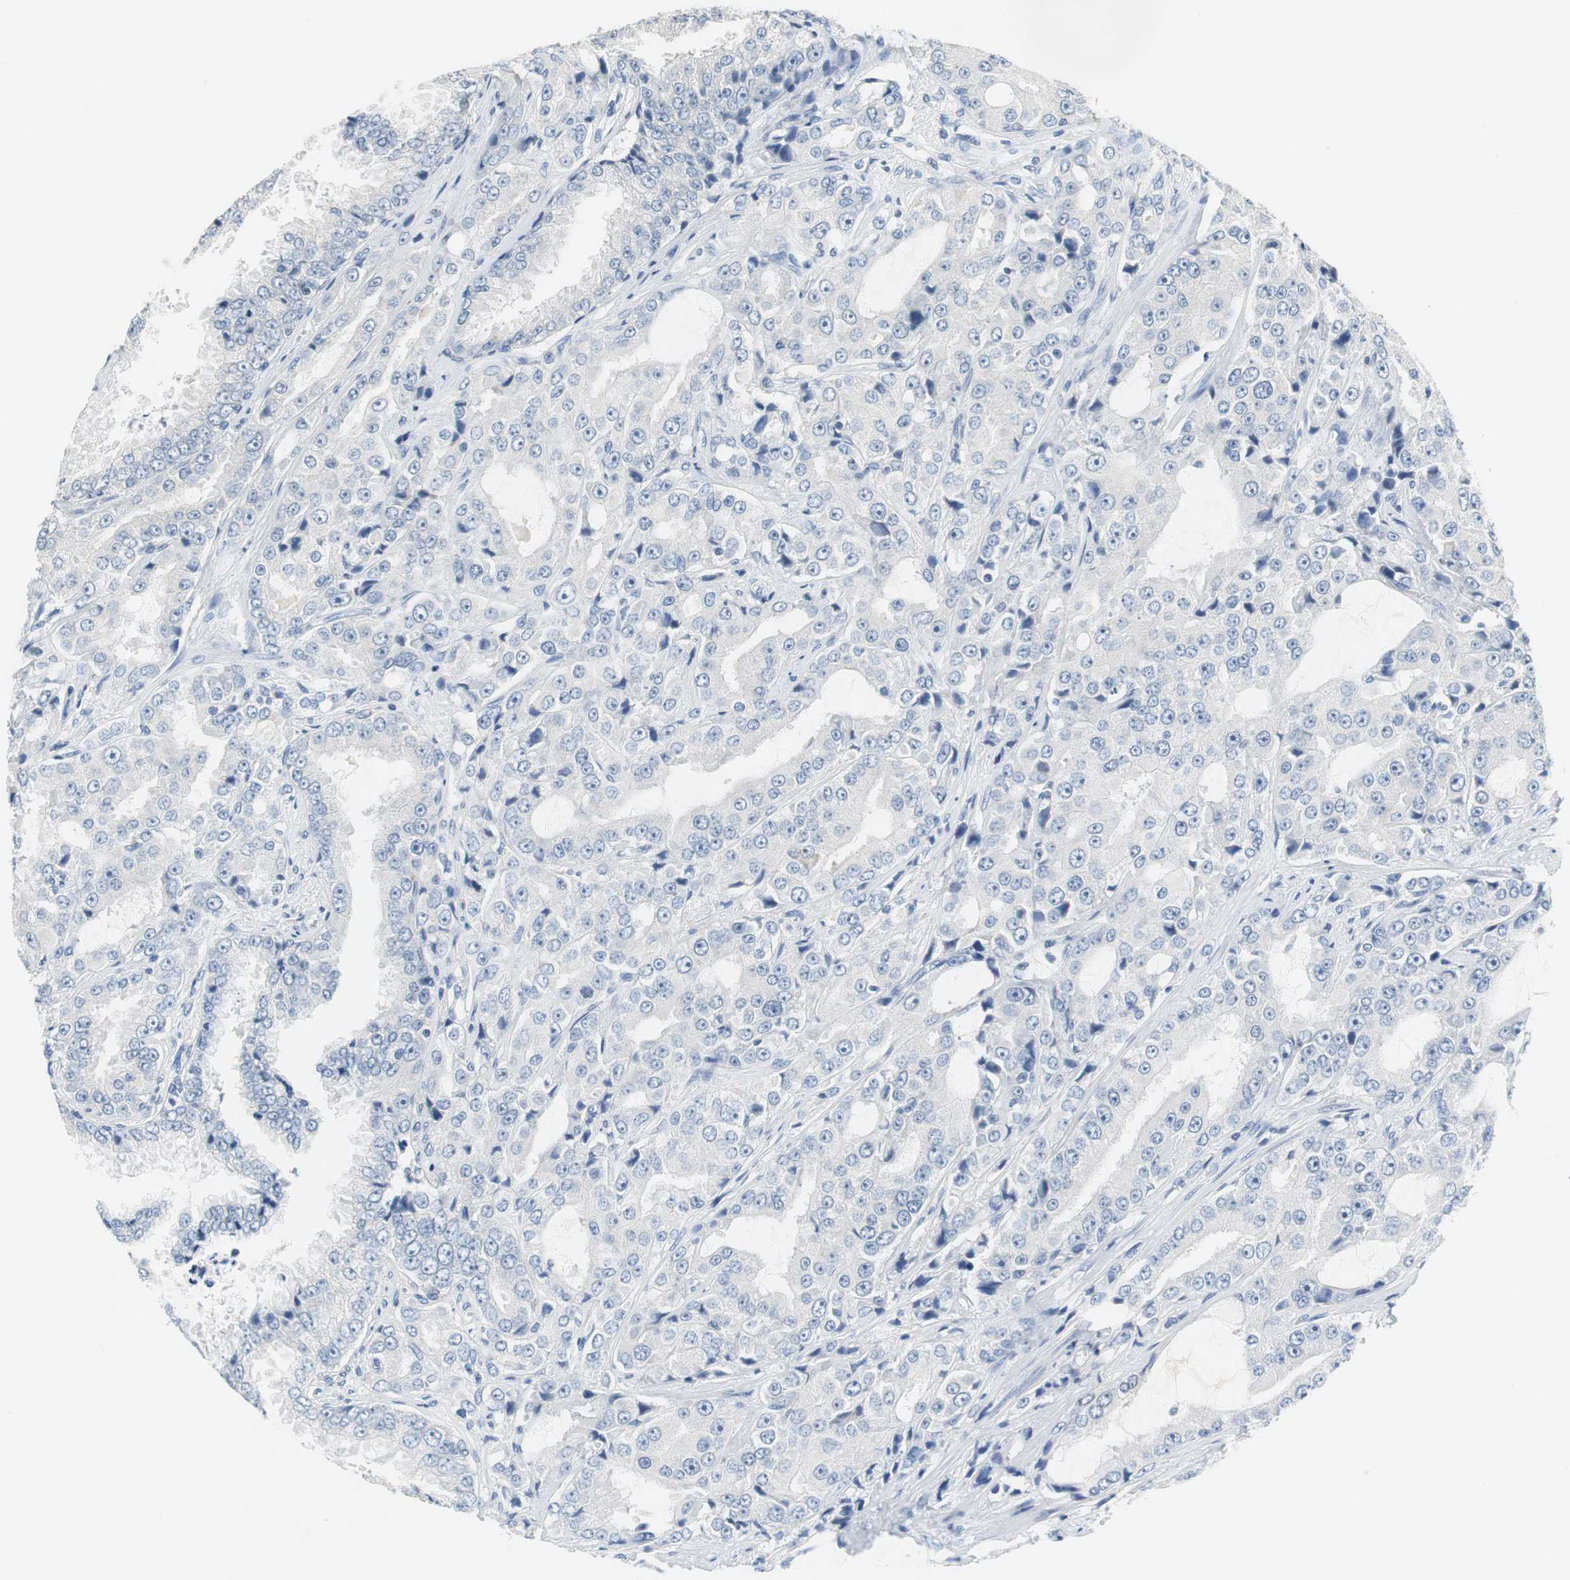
{"staining": {"intensity": "negative", "quantity": "none", "location": "none"}, "tissue": "prostate cancer", "cell_type": "Tumor cells", "image_type": "cancer", "snomed": [{"axis": "morphology", "description": "Adenocarcinoma, High grade"}, {"axis": "topography", "description": "Prostate"}], "caption": "Immunohistochemistry micrograph of neoplastic tissue: adenocarcinoma (high-grade) (prostate) stained with DAB (3,3'-diaminobenzidine) displays no significant protein positivity in tumor cells.", "gene": "GLCCI1", "patient": {"sex": "male", "age": 73}}